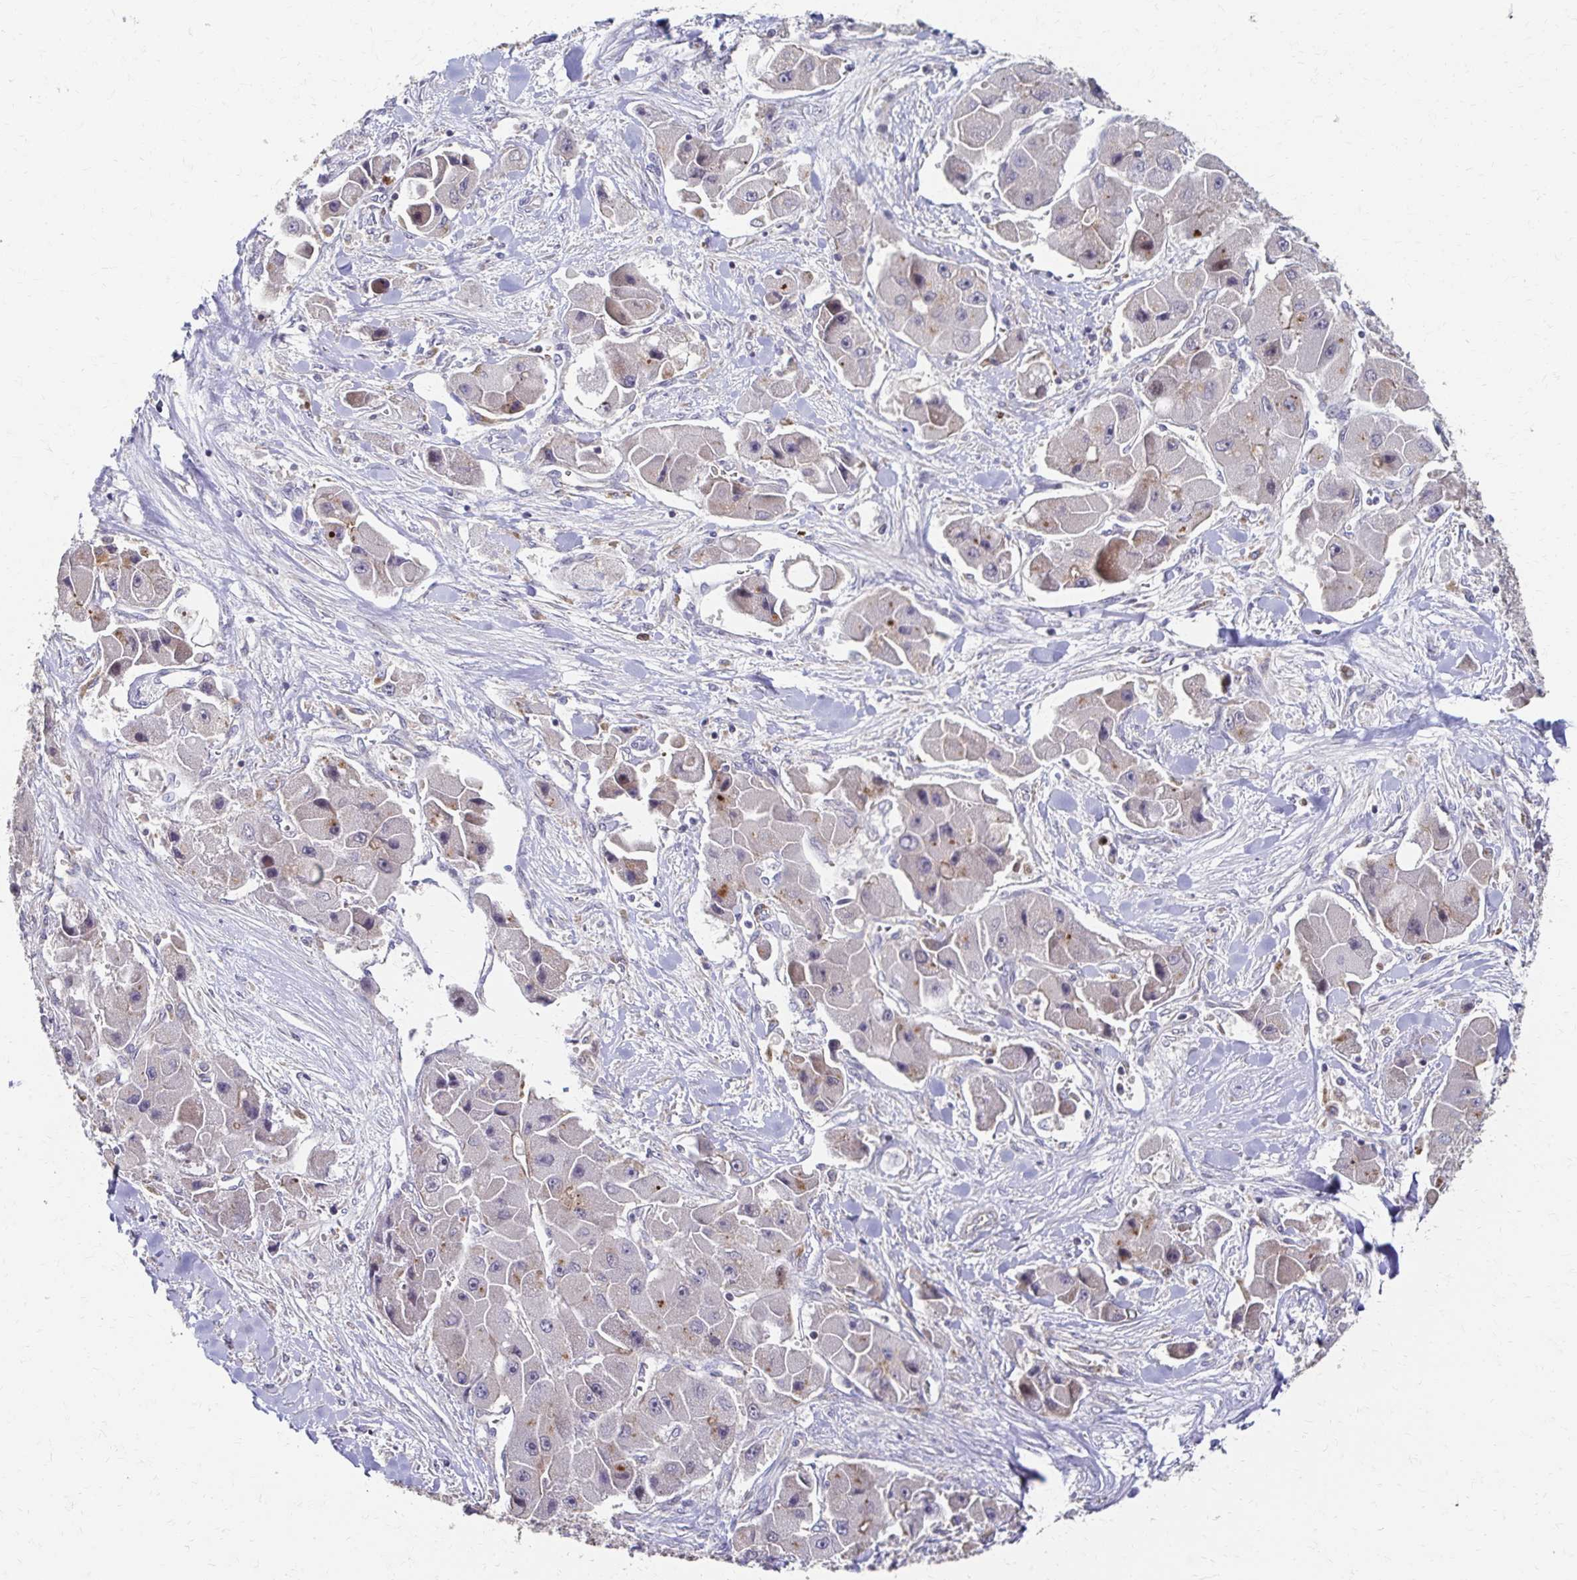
{"staining": {"intensity": "negative", "quantity": "none", "location": "none"}, "tissue": "liver cancer", "cell_type": "Tumor cells", "image_type": "cancer", "snomed": [{"axis": "morphology", "description": "Carcinoma, Hepatocellular, NOS"}, {"axis": "topography", "description": "Liver"}], "caption": "This is an IHC photomicrograph of human liver cancer. There is no positivity in tumor cells.", "gene": "SKA2", "patient": {"sex": "male", "age": 24}}